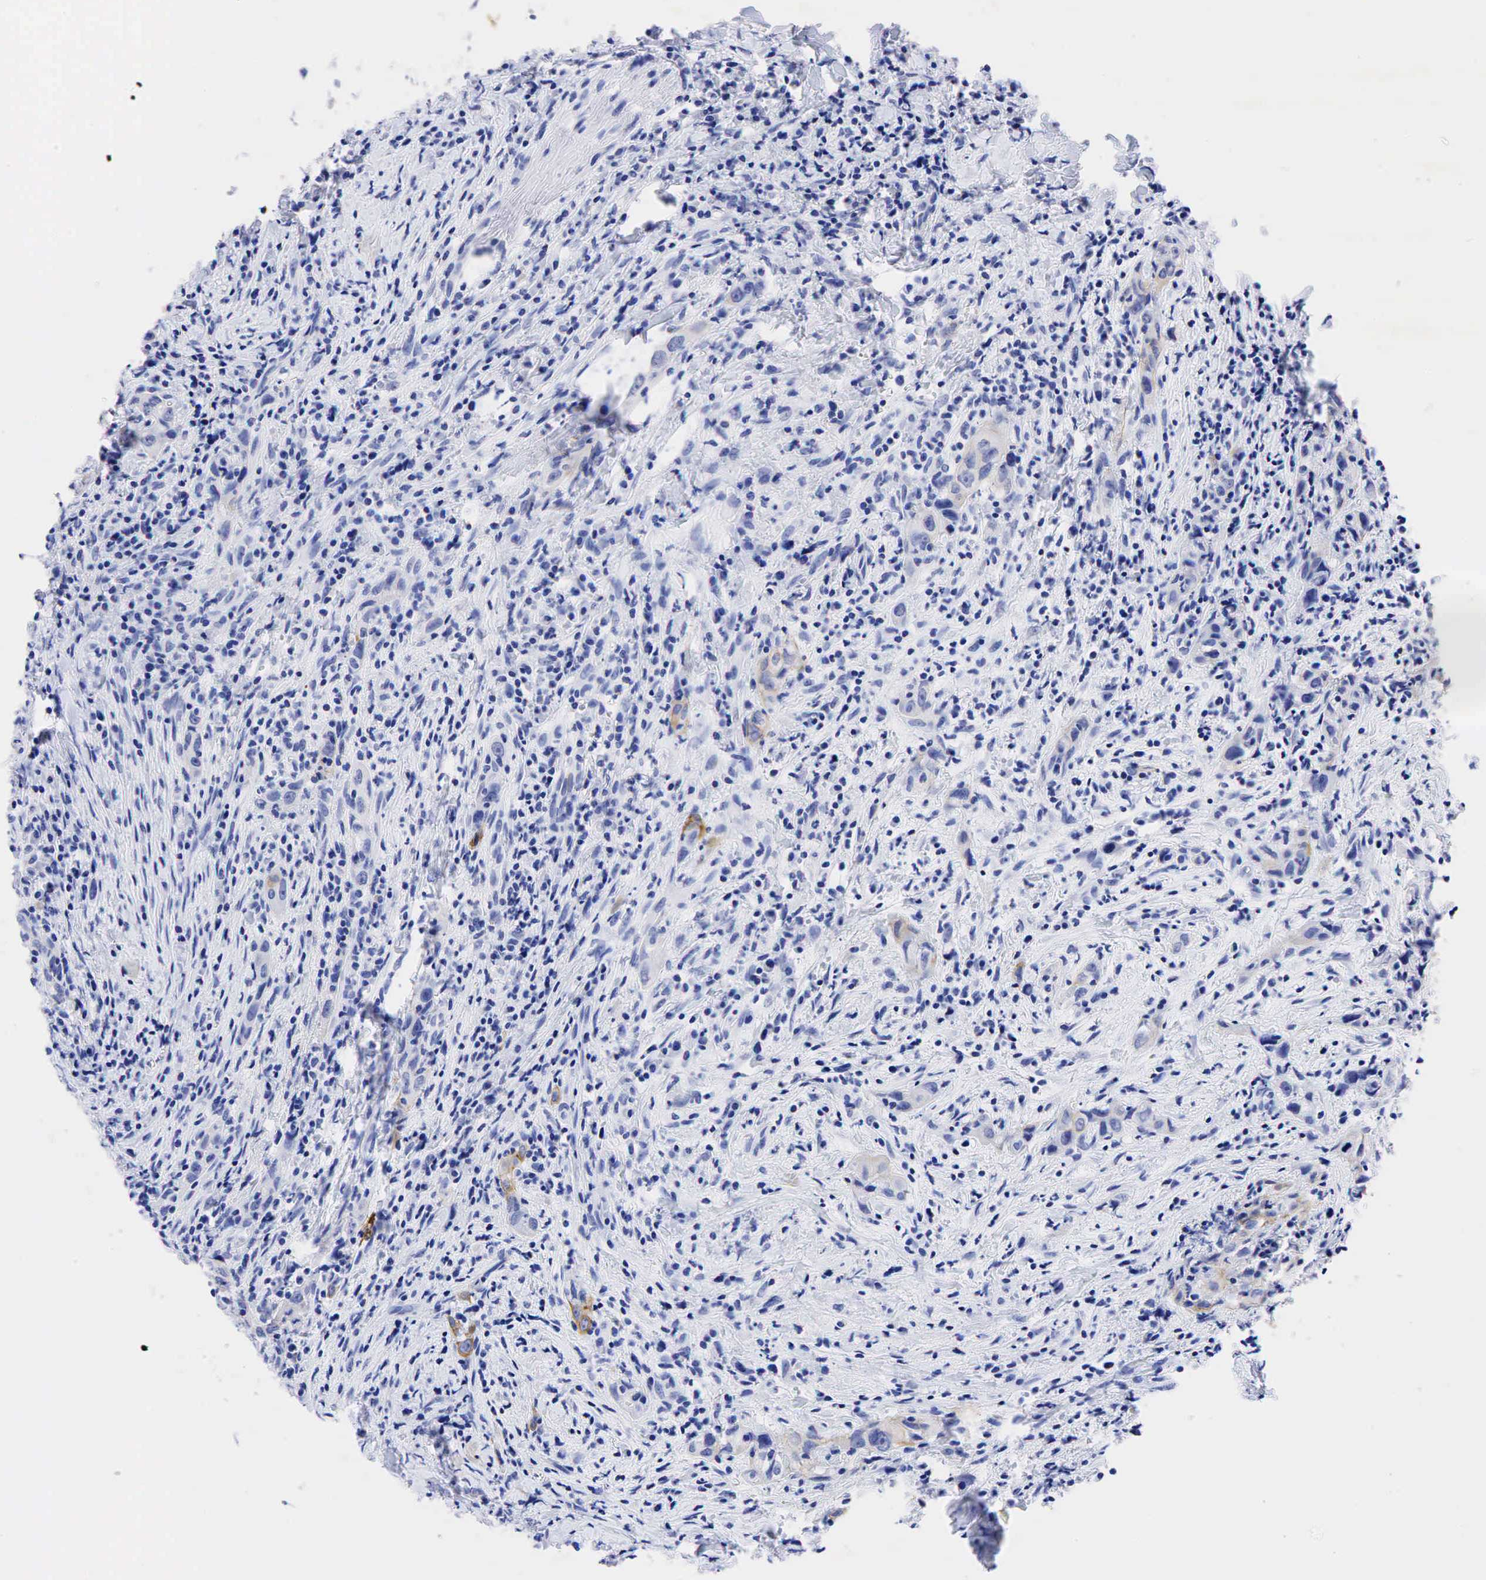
{"staining": {"intensity": "weak", "quantity": "<25%", "location": "cytoplasmic/membranous"}, "tissue": "head and neck cancer", "cell_type": "Tumor cells", "image_type": "cancer", "snomed": [{"axis": "morphology", "description": "Squamous cell carcinoma, NOS"}, {"axis": "topography", "description": "Oral tissue"}, {"axis": "topography", "description": "Head-Neck"}], "caption": "Immunohistochemistry of head and neck cancer (squamous cell carcinoma) shows no staining in tumor cells.", "gene": "KRT18", "patient": {"sex": "female", "age": 82}}